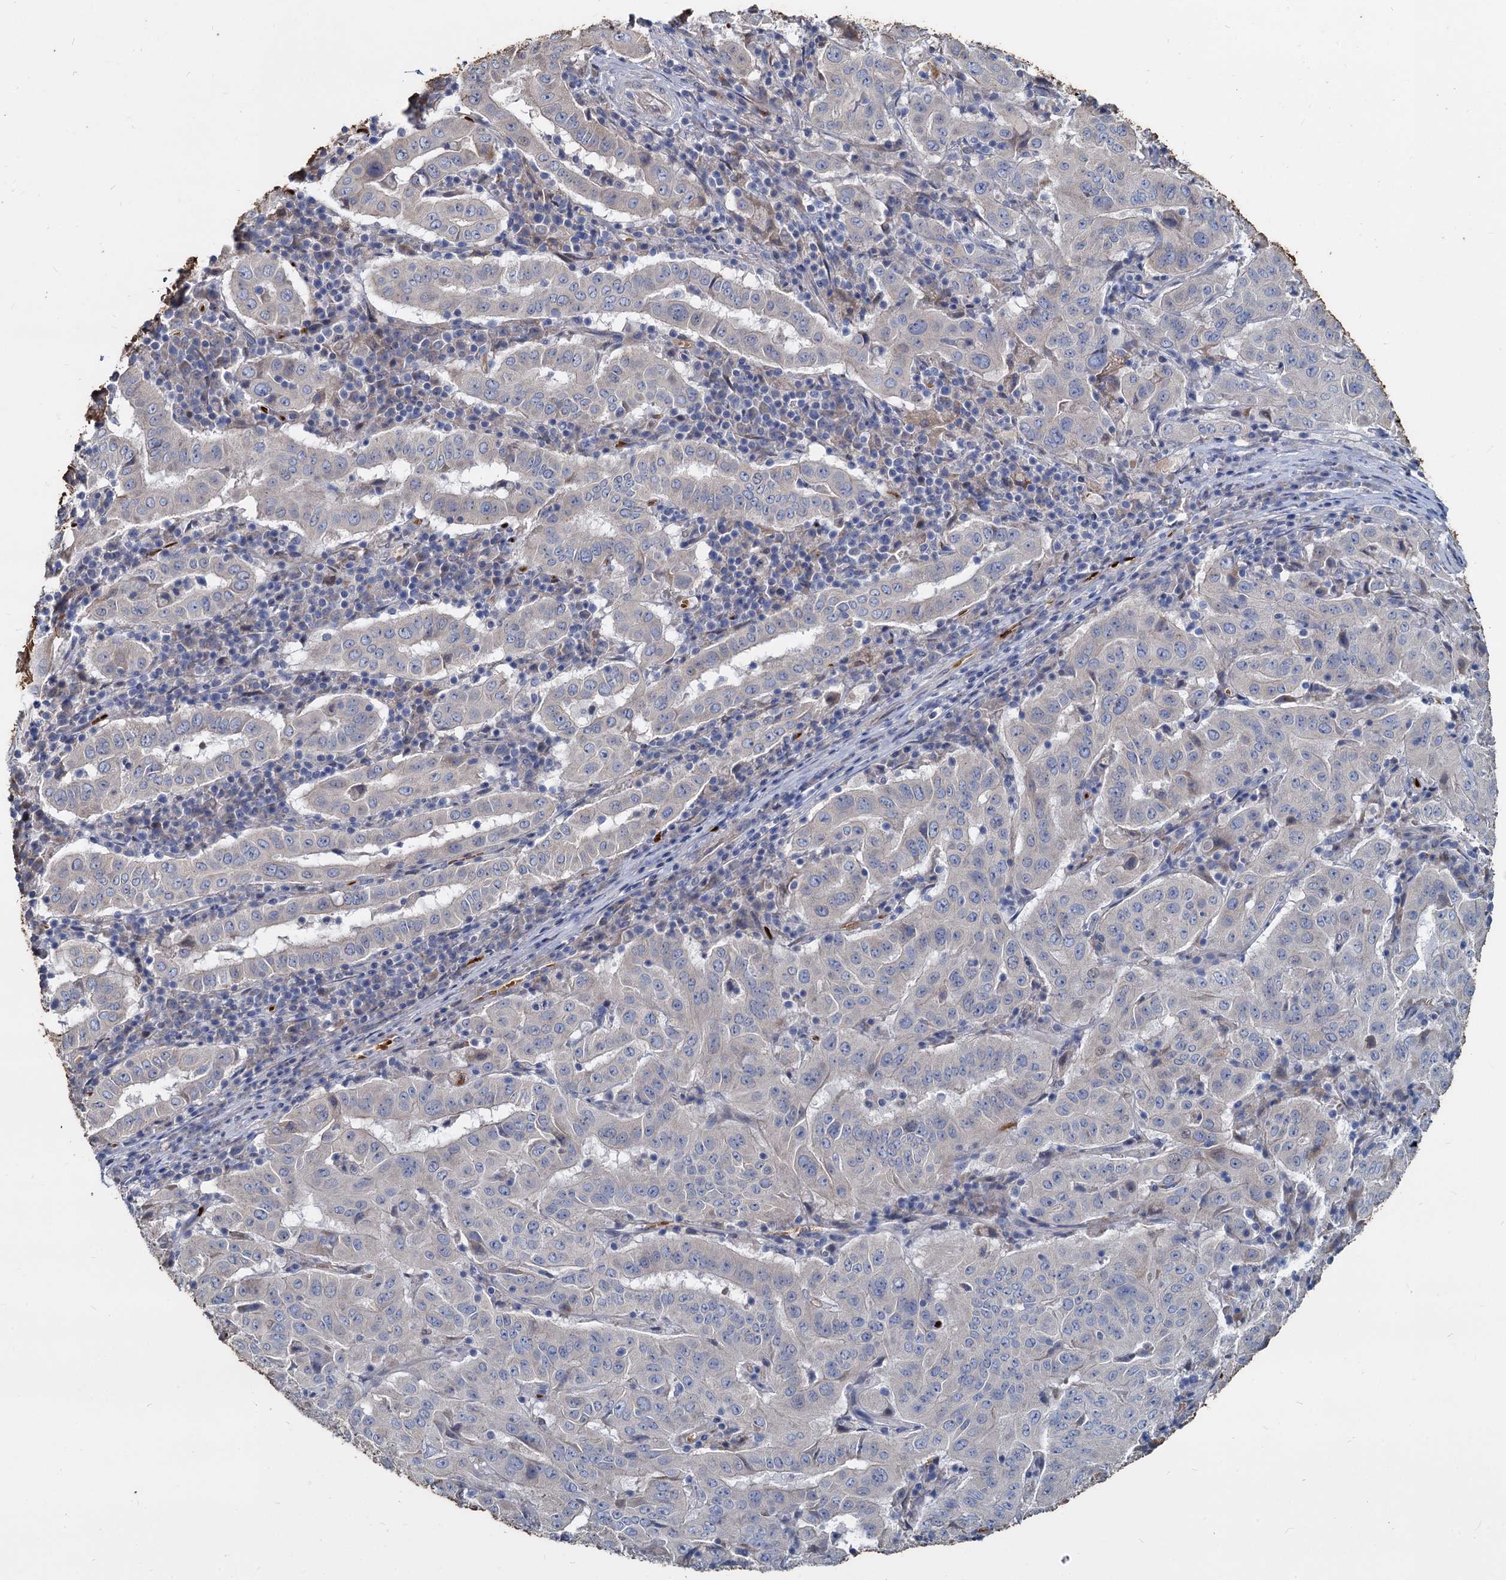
{"staining": {"intensity": "negative", "quantity": "none", "location": "none"}, "tissue": "pancreatic cancer", "cell_type": "Tumor cells", "image_type": "cancer", "snomed": [{"axis": "morphology", "description": "Adenocarcinoma, NOS"}, {"axis": "topography", "description": "Pancreas"}], "caption": "The photomicrograph exhibits no significant expression in tumor cells of adenocarcinoma (pancreatic).", "gene": "TCTN2", "patient": {"sex": "male", "age": 63}}